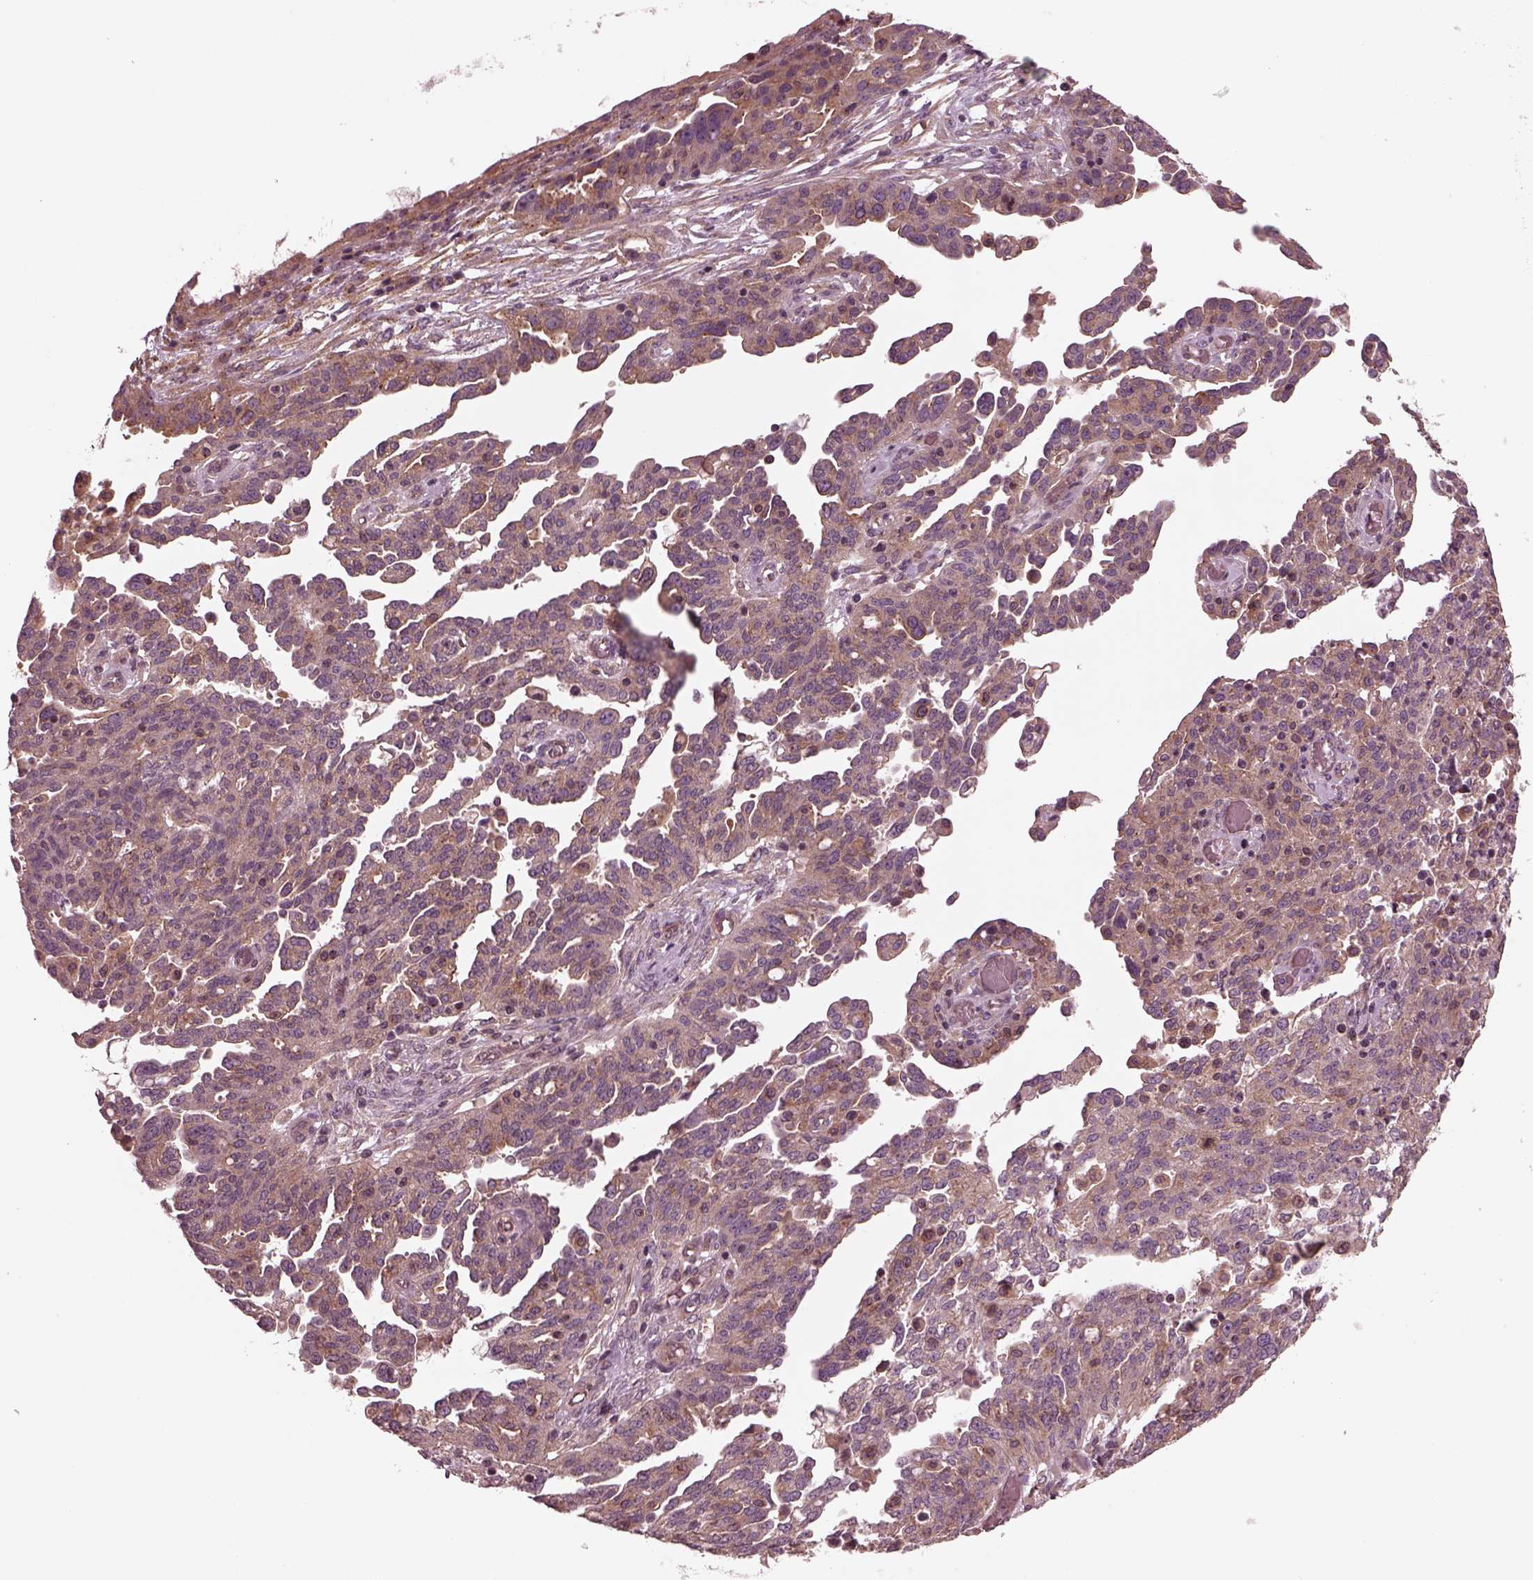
{"staining": {"intensity": "weak", "quantity": ">75%", "location": "cytoplasmic/membranous"}, "tissue": "ovarian cancer", "cell_type": "Tumor cells", "image_type": "cancer", "snomed": [{"axis": "morphology", "description": "Cystadenocarcinoma, serous, NOS"}, {"axis": "topography", "description": "Ovary"}], "caption": "Immunohistochemistry (IHC) staining of serous cystadenocarcinoma (ovarian), which reveals low levels of weak cytoplasmic/membranous positivity in approximately >75% of tumor cells indicating weak cytoplasmic/membranous protein positivity. The staining was performed using DAB (brown) for protein detection and nuclei were counterstained in hematoxylin (blue).", "gene": "TUBG1", "patient": {"sex": "female", "age": 67}}